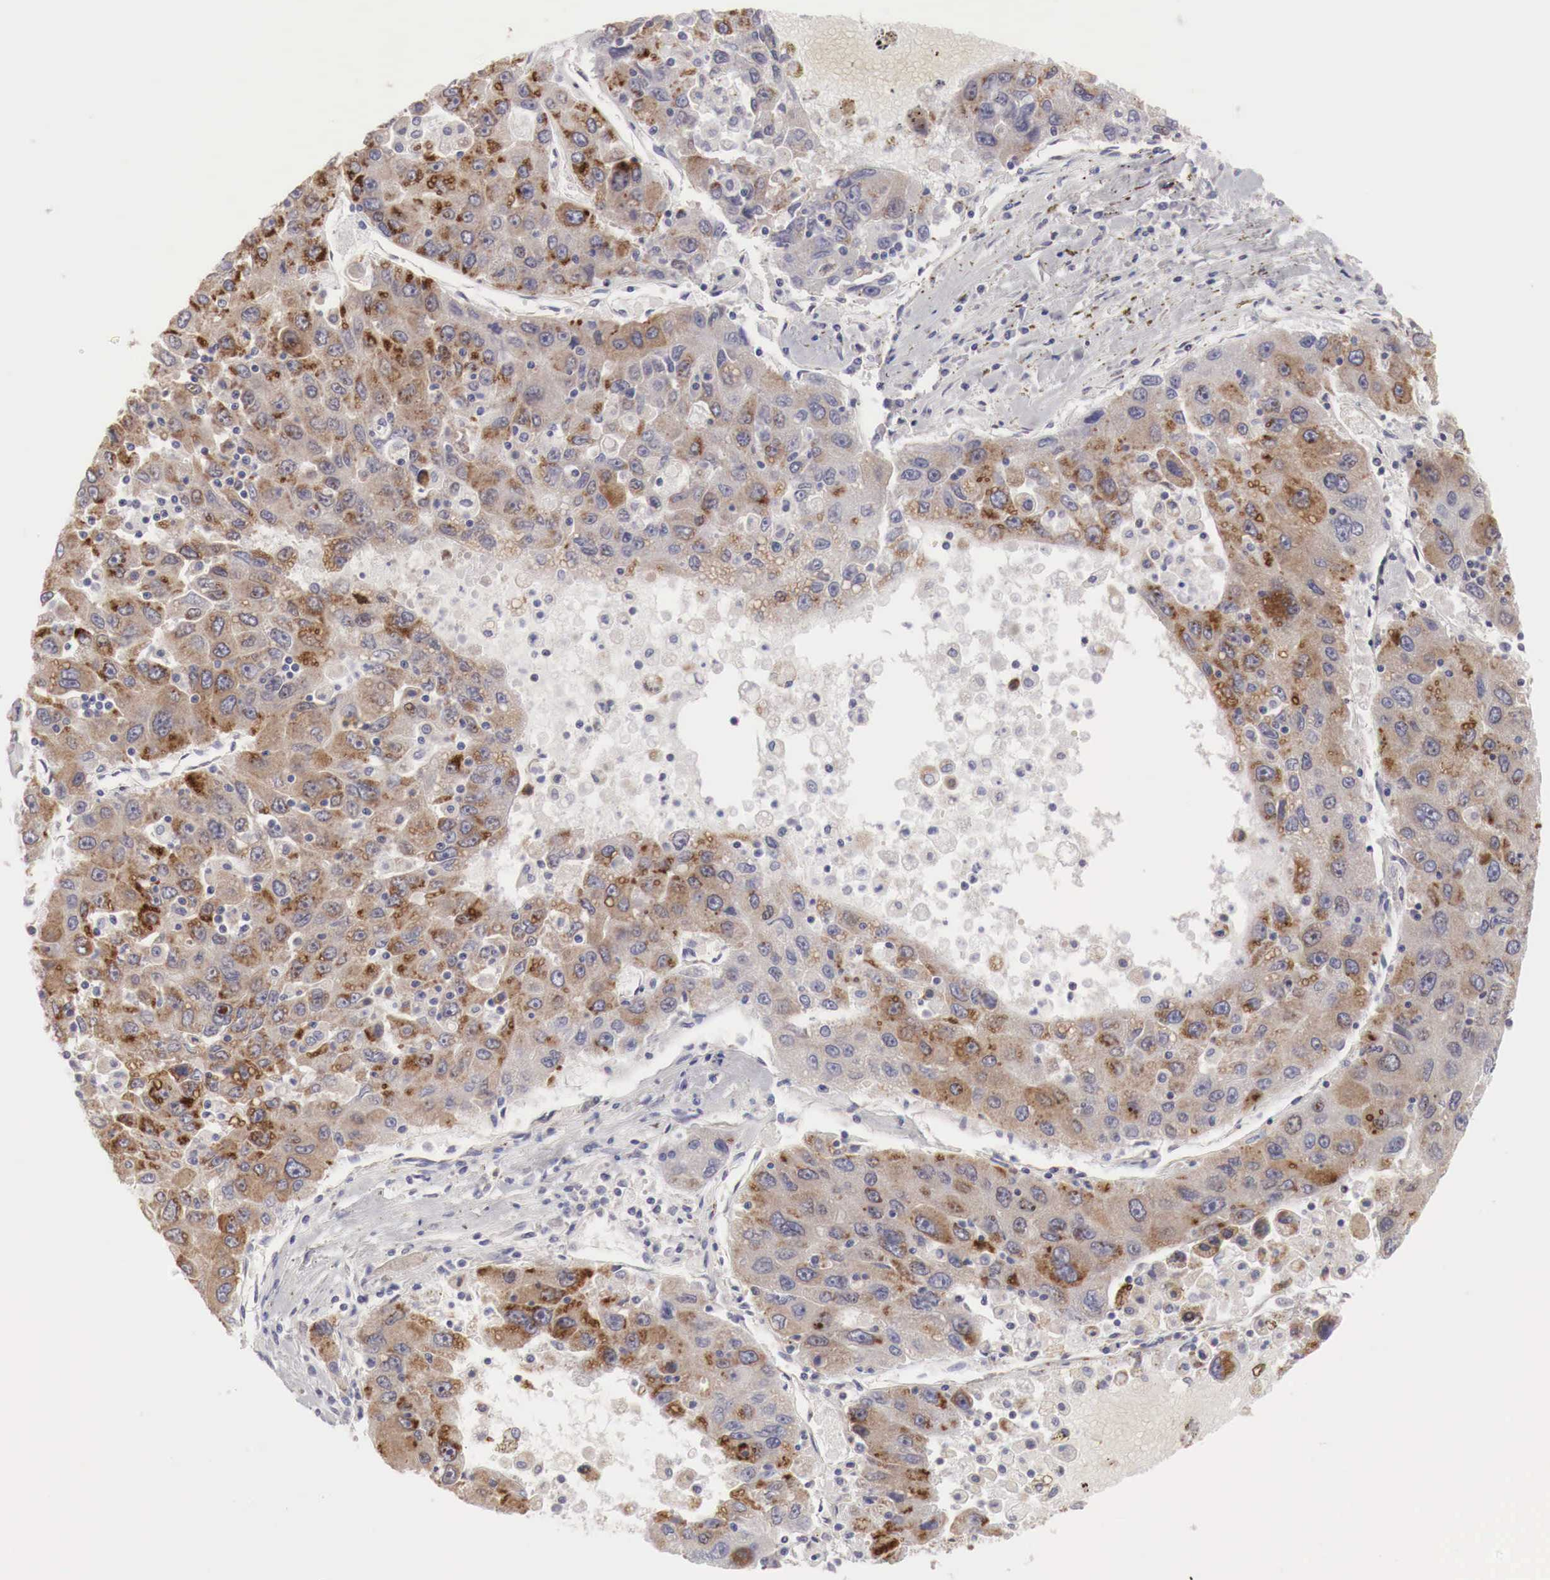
{"staining": {"intensity": "moderate", "quantity": "25%-75%", "location": "cytoplasmic/membranous"}, "tissue": "liver cancer", "cell_type": "Tumor cells", "image_type": "cancer", "snomed": [{"axis": "morphology", "description": "Carcinoma, Hepatocellular, NOS"}, {"axis": "topography", "description": "Liver"}], "caption": "IHC staining of hepatocellular carcinoma (liver), which displays medium levels of moderate cytoplasmic/membranous expression in approximately 25%-75% of tumor cells indicating moderate cytoplasmic/membranous protein positivity. The staining was performed using DAB (brown) for protein detection and nuclei were counterstained in hematoxylin (blue).", "gene": "NSDHL", "patient": {"sex": "male", "age": 49}}